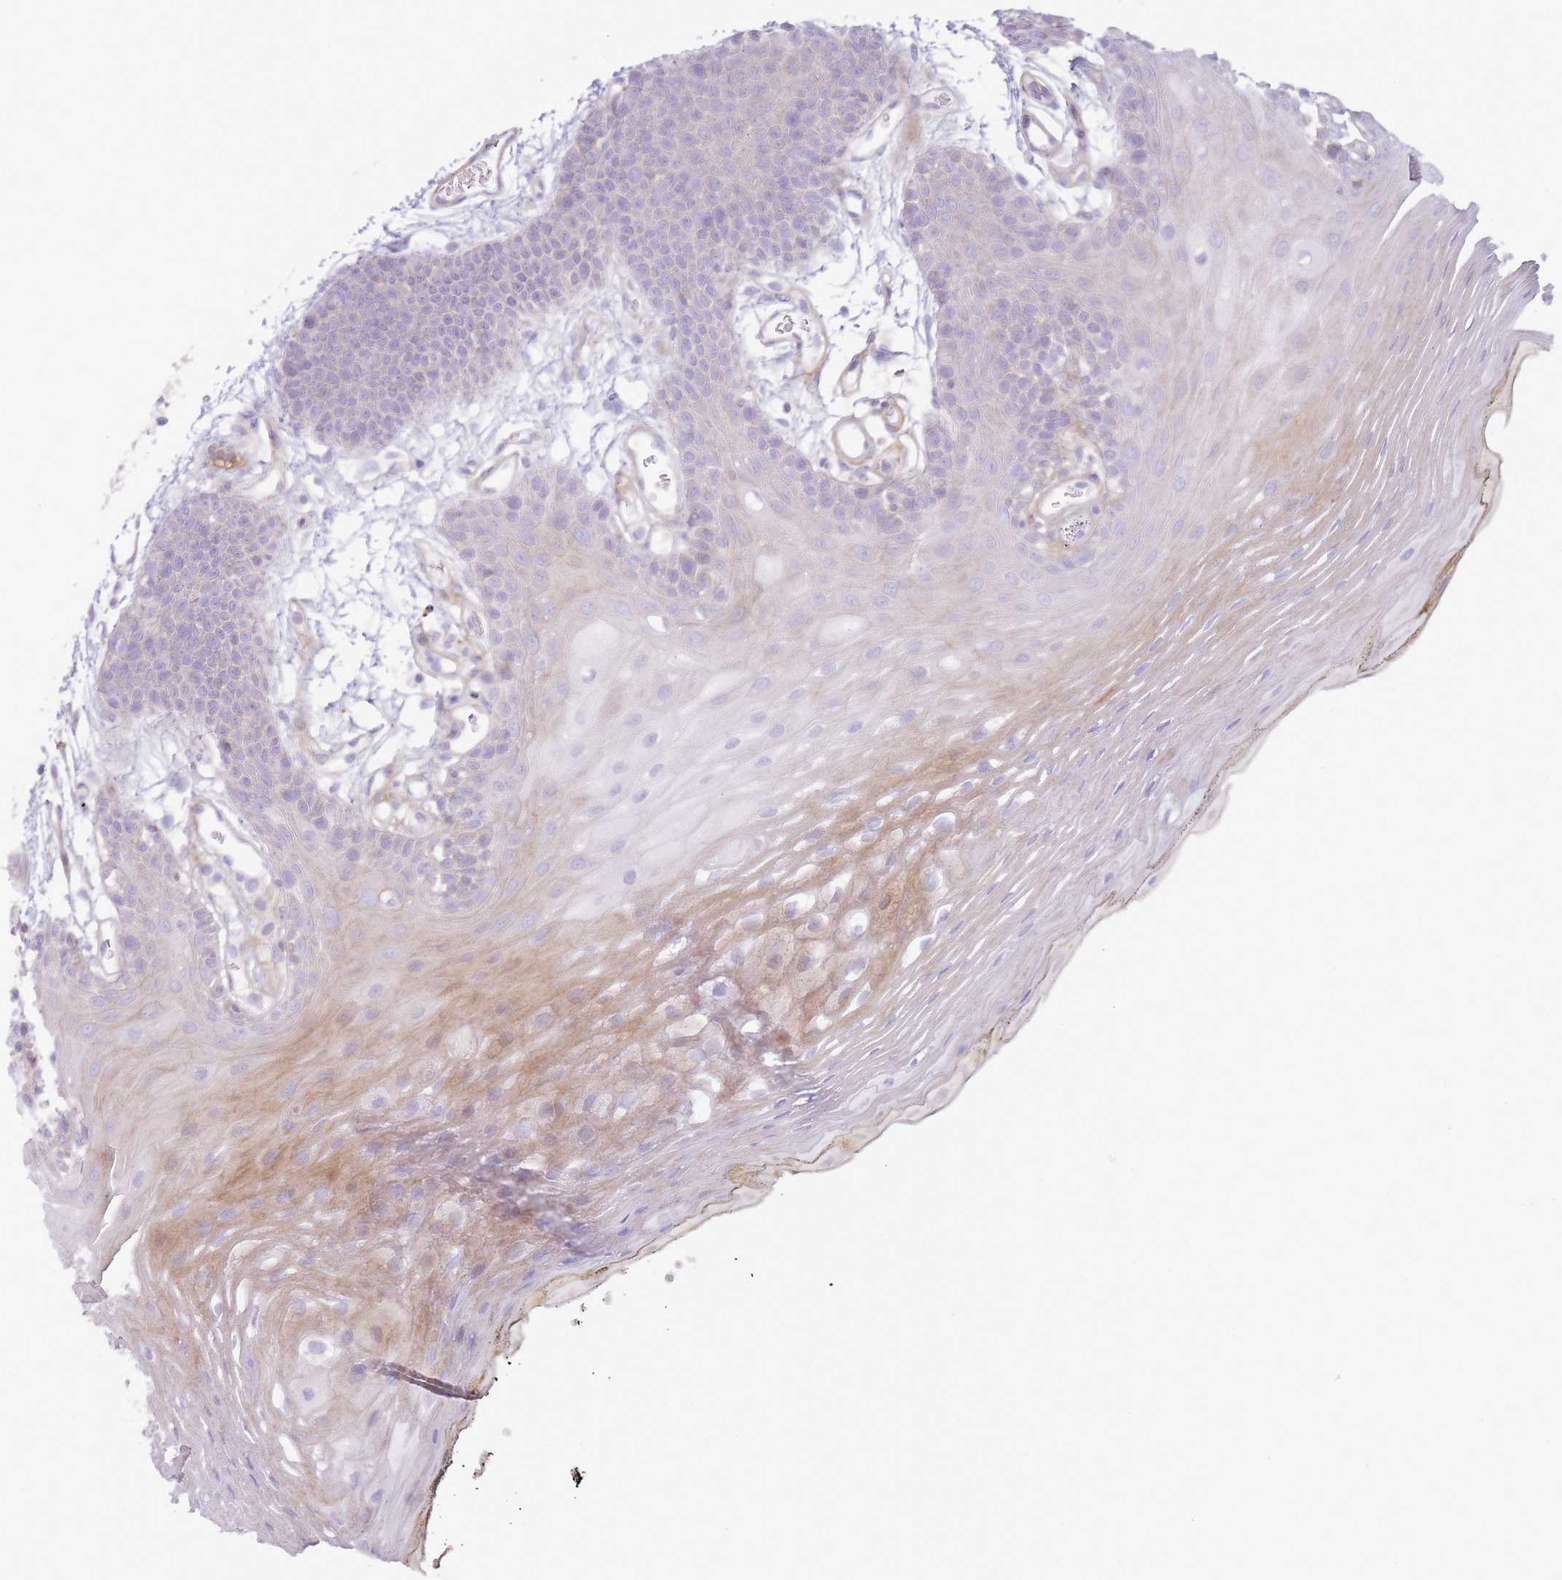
{"staining": {"intensity": "moderate", "quantity": "<25%", "location": "cytoplasmic/membranous"}, "tissue": "oral mucosa", "cell_type": "Squamous epithelial cells", "image_type": "normal", "snomed": [{"axis": "morphology", "description": "Normal tissue, NOS"}, {"axis": "topography", "description": "Oral tissue"}, {"axis": "topography", "description": "Tounge, NOS"}], "caption": "IHC staining of normal oral mucosa, which displays low levels of moderate cytoplasmic/membranous positivity in approximately <25% of squamous epithelial cells indicating moderate cytoplasmic/membranous protein staining. The staining was performed using DAB (brown) for protein detection and nuclei were counterstained in hematoxylin (blue).", "gene": "FPR1", "patient": {"sex": "female", "age": 81}}